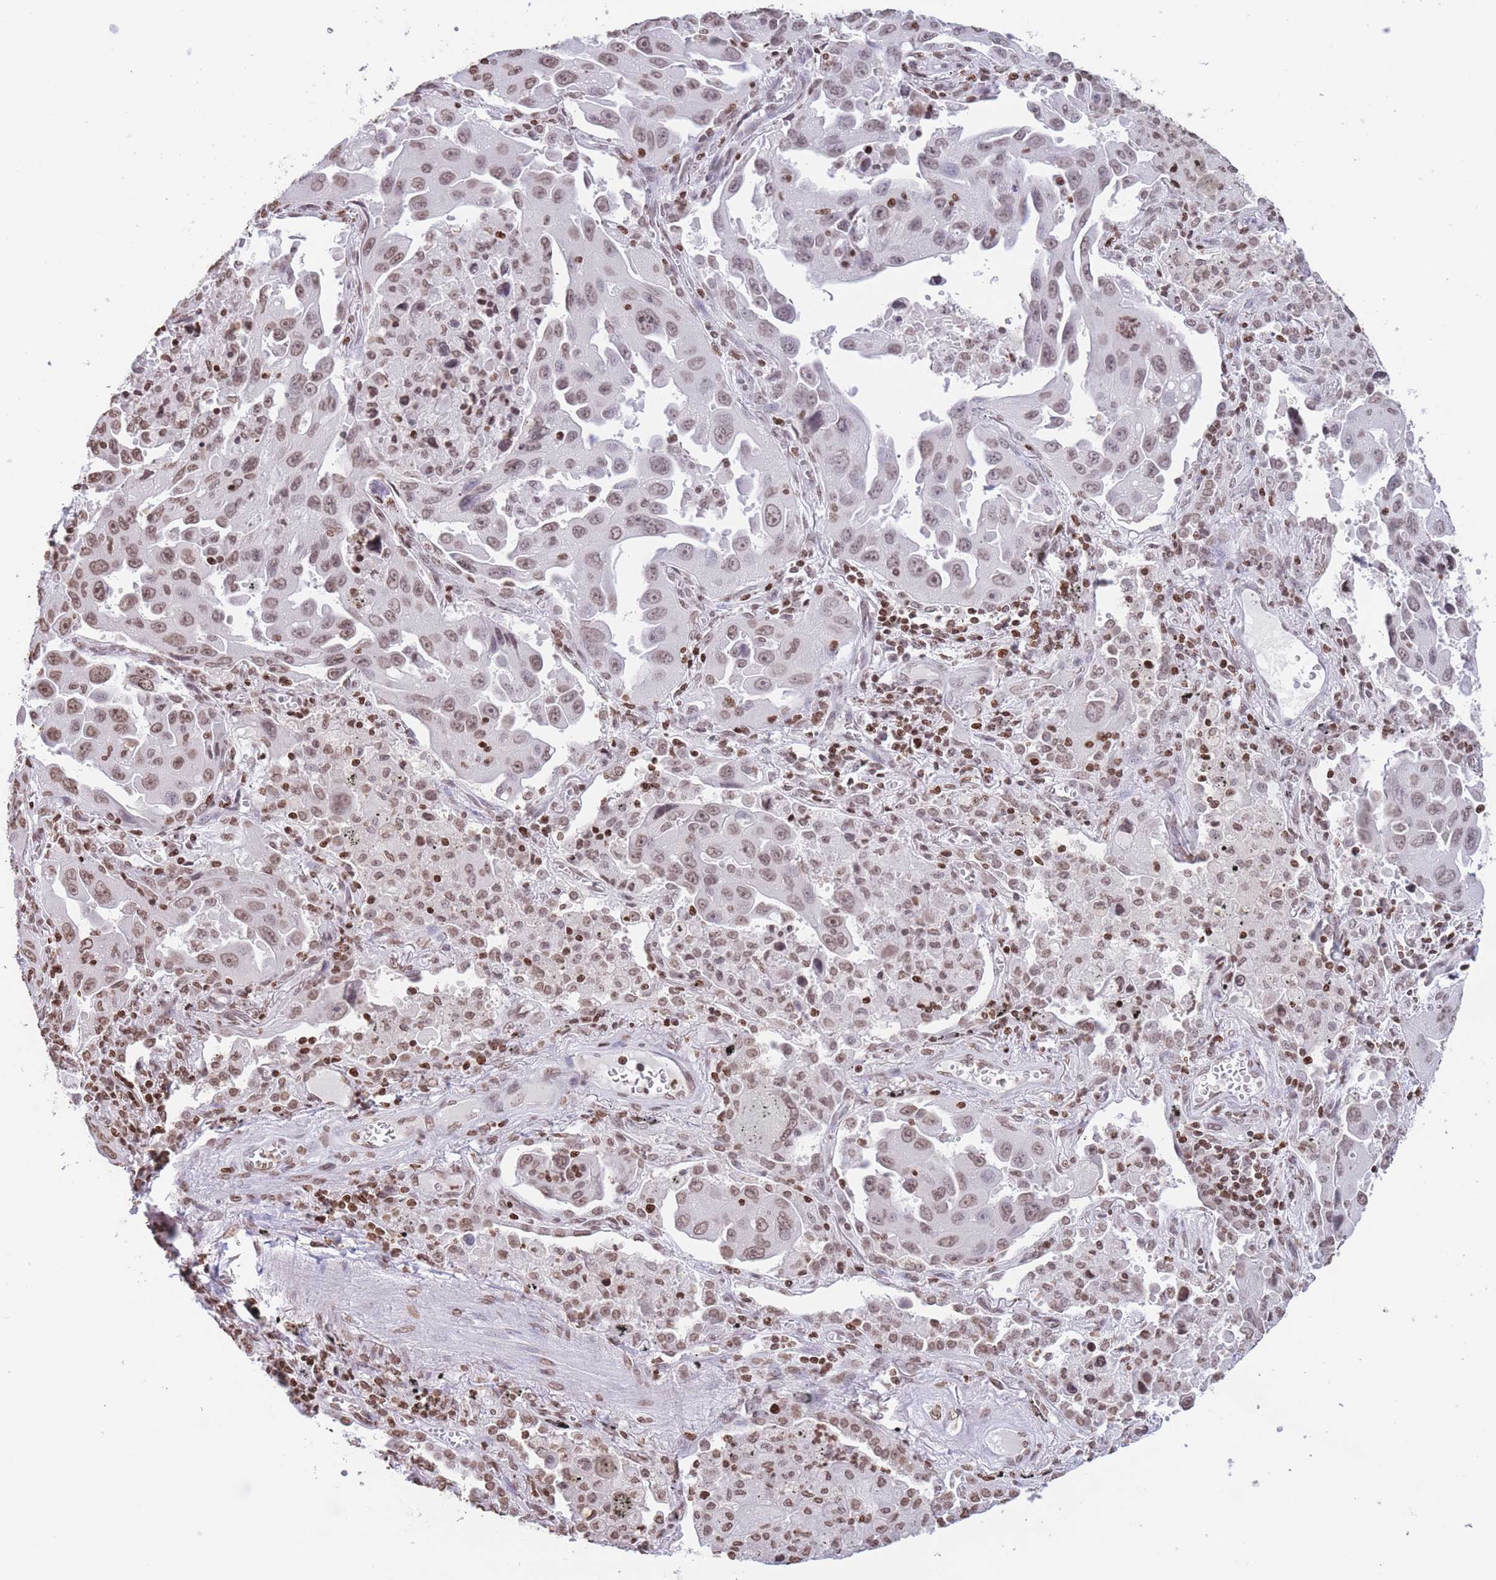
{"staining": {"intensity": "moderate", "quantity": ">75%", "location": "nuclear"}, "tissue": "lung cancer", "cell_type": "Tumor cells", "image_type": "cancer", "snomed": [{"axis": "morphology", "description": "Adenocarcinoma, NOS"}, {"axis": "topography", "description": "Lung"}], "caption": "A brown stain labels moderate nuclear expression of a protein in lung cancer tumor cells.", "gene": "H2BC11", "patient": {"sex": "male", "age": 66}}